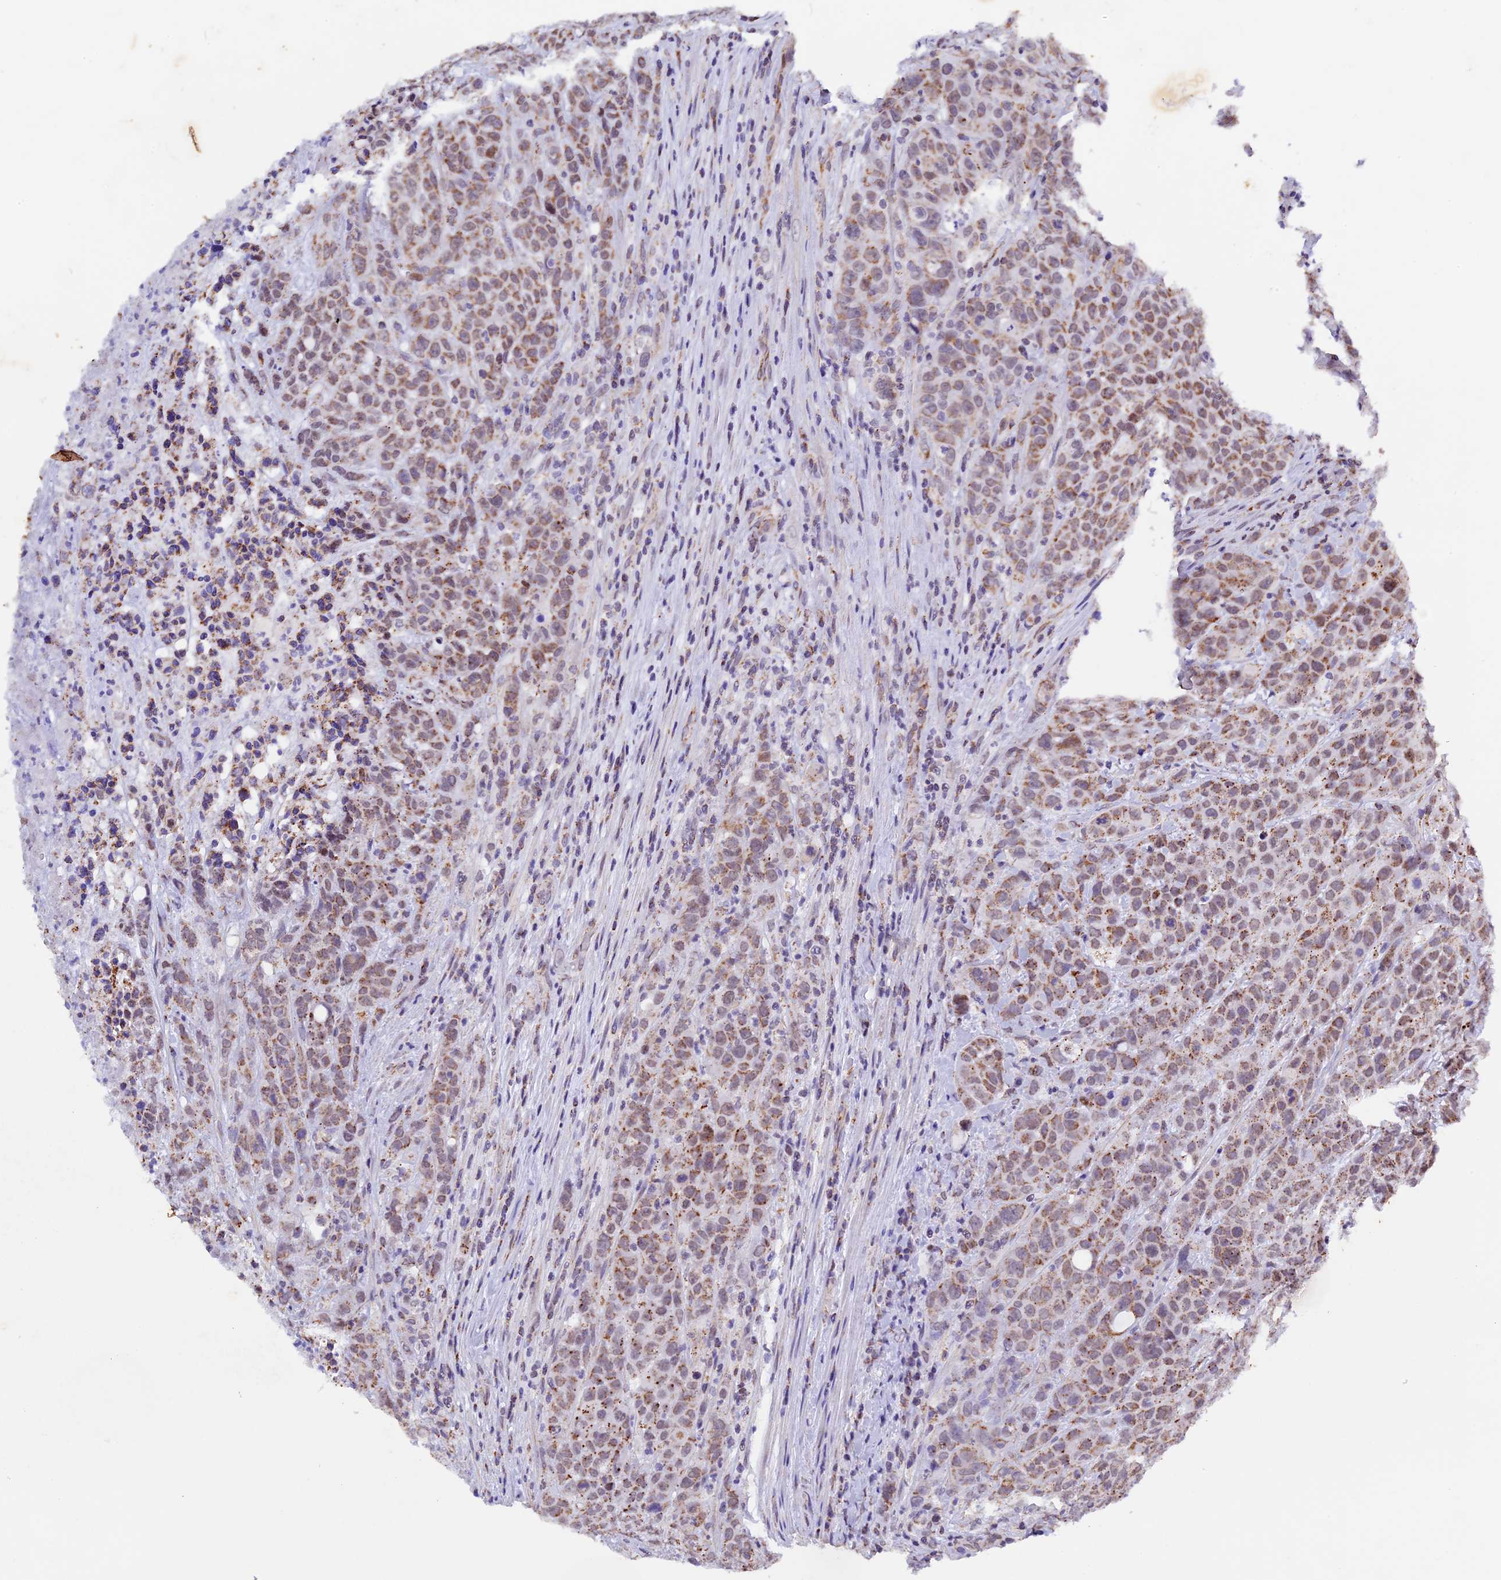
{"staining": {"intensity": "moderate", "quantity": ">75%", "location": "cytoplasmic/membranous"}, "tissue": "colorectal cancer", "cell_type": "Tumor cells", "image_type": "cancer", "snomed": [{"axis": "morphology", "description": "Adenocarcinoma, NOS"}, {"axis": "topography", "description": "Colon"}], "caption": "IHC micrograph of neoplastic tissue: human colorectal cancer stained using immunohistochemistry displays medium levels of moderate protein expression localized specifically in the cytoplasmic/membranous of tumor cells, appearing as a cytoplasmic/membranous brown color.", "gene": "TFAM", "patient": {"sex": "male", "age": 62}}